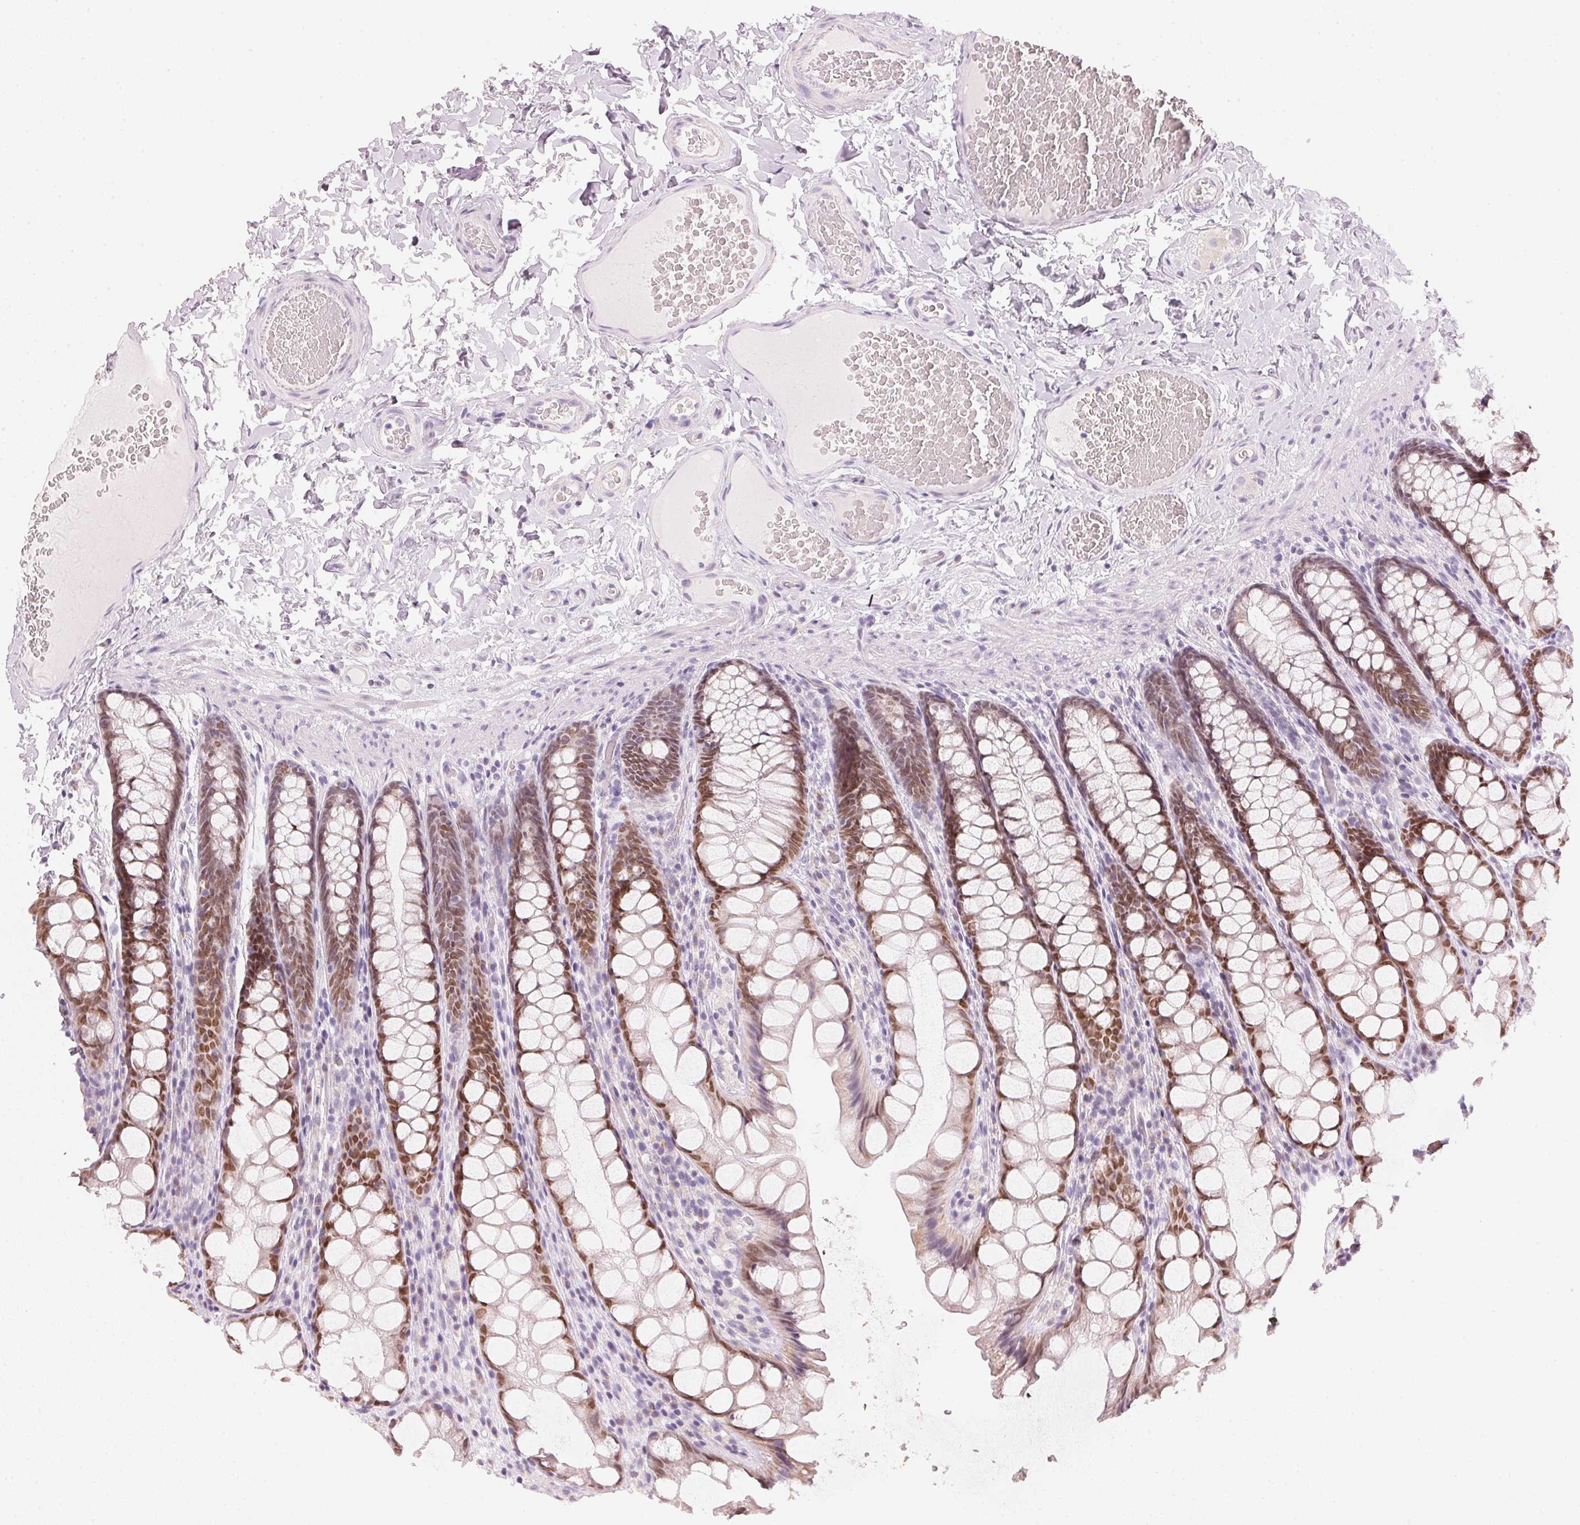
{"staining": {"intensity": "negative", "quantity": "none", "location": "none"}, "tissue": "colon", "cell_type": "Endothelial cells", "image_type": "normal", "snomed": [{"axis": "morphology", "description": "Normal tissue, NOS"}, {"axis": "topography", "description": "Colon"}], "caption": "Immunohistochemistry photomicrograph of unremarkable human colon stained for a protein (brown), which demonstrates no expression in endothelial cells. Brightfield microscopy of immunohistochemistry (IHC) stained with DAB (brown) and hematoxylin (blue), captured at high magnification.", "gene": "HOXB13", "patient": {"sex": "male", "age": 47}}